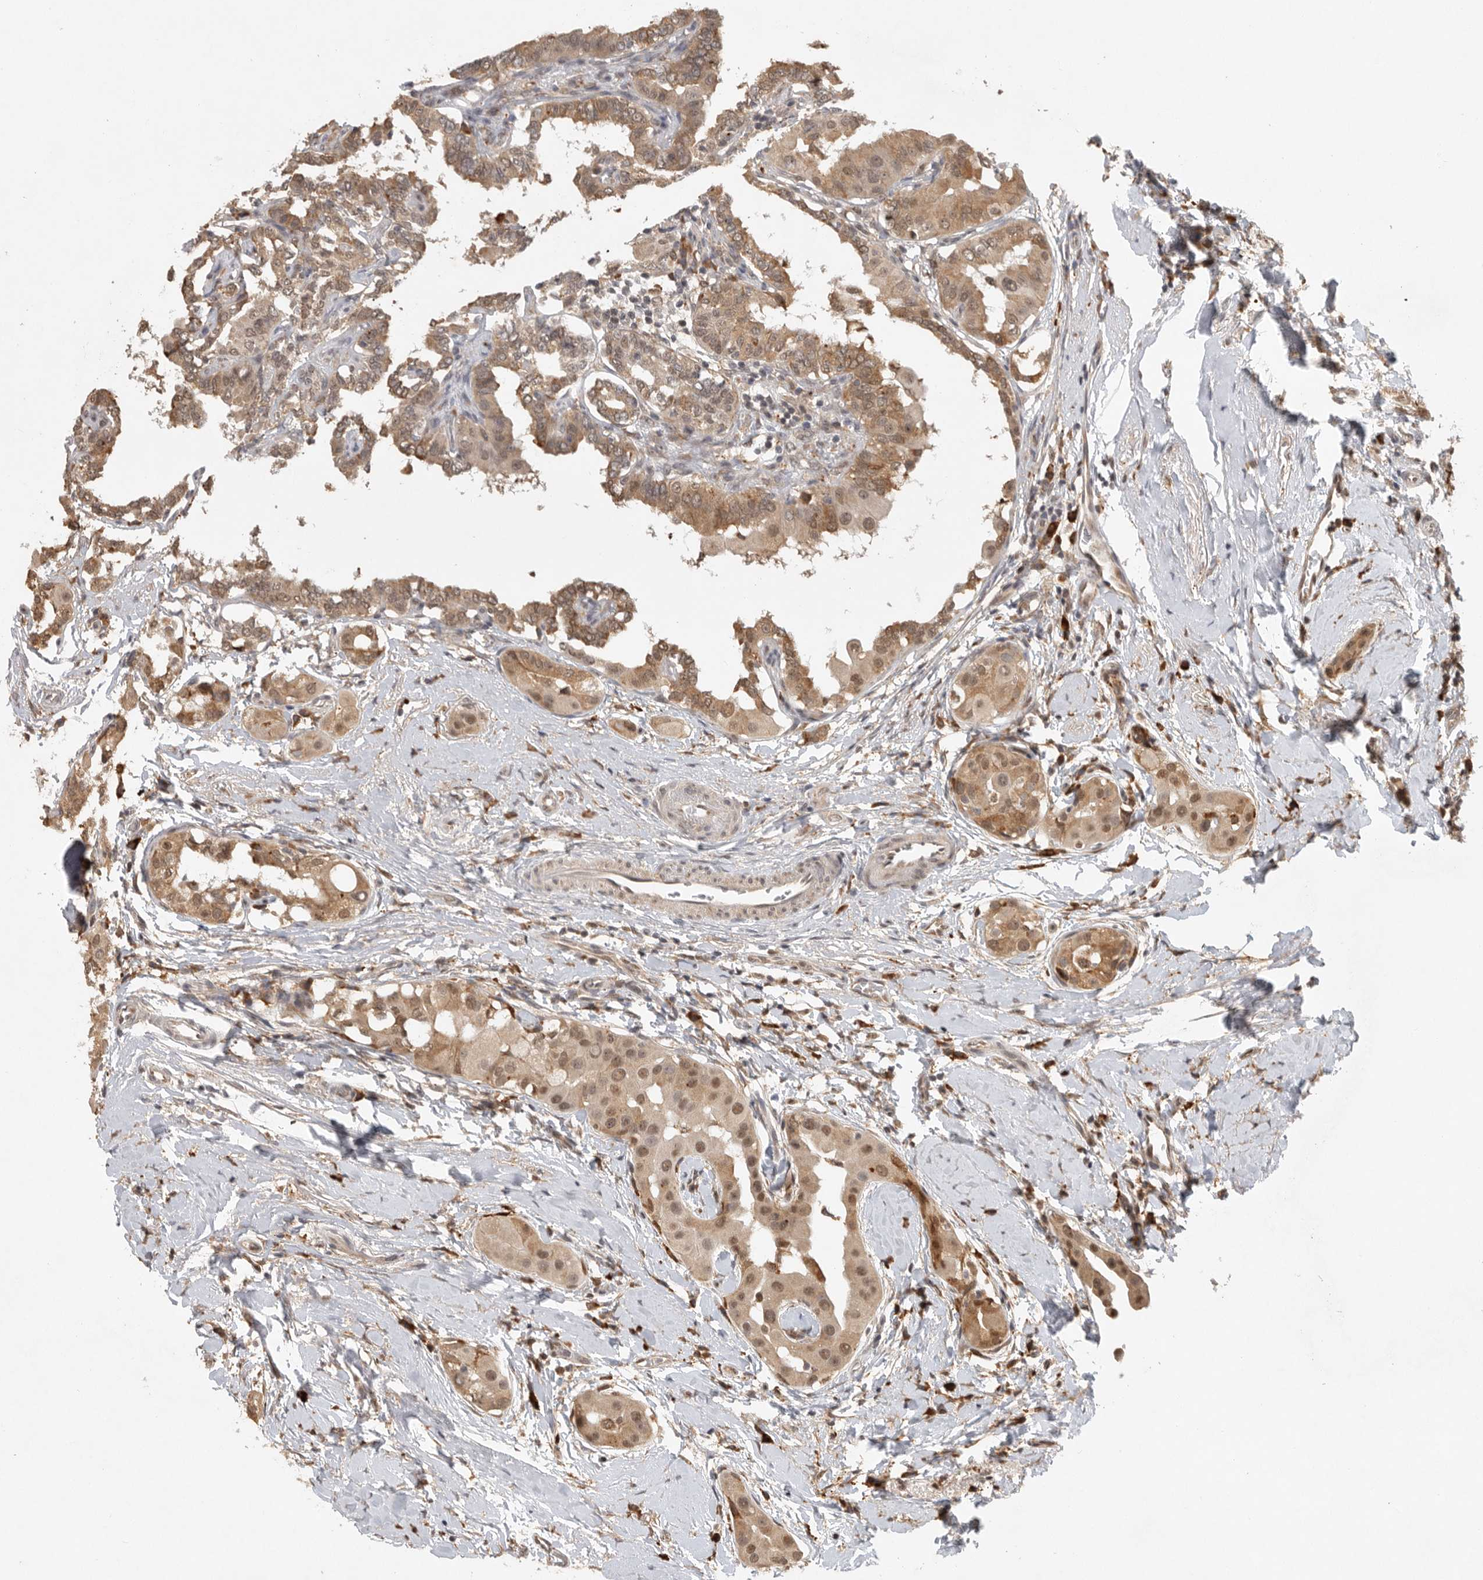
{"staining": {"intensity": "moderate", "quantity": ">75%", "location": "cytoplasmic/membranous,nuclear"}, "tissue": "thyroid cancer", "cell_type": "Tumor cells", "image_type": "cancer", "snomed": [{"axis": "morphology", "description": "Papillary adenocarcinoma, NOS"}, {"axis": "topography", "description": "Thyroid gland"}], "caption": "This is an image of IHC staining of thyroid papillary adenocarcinoma, which shows moderate expression in the cytoplasmic/membranous and nuclear of tumor cells.", "gene": "ZNF83", "patient": {"sex": "male", "age": 33}}